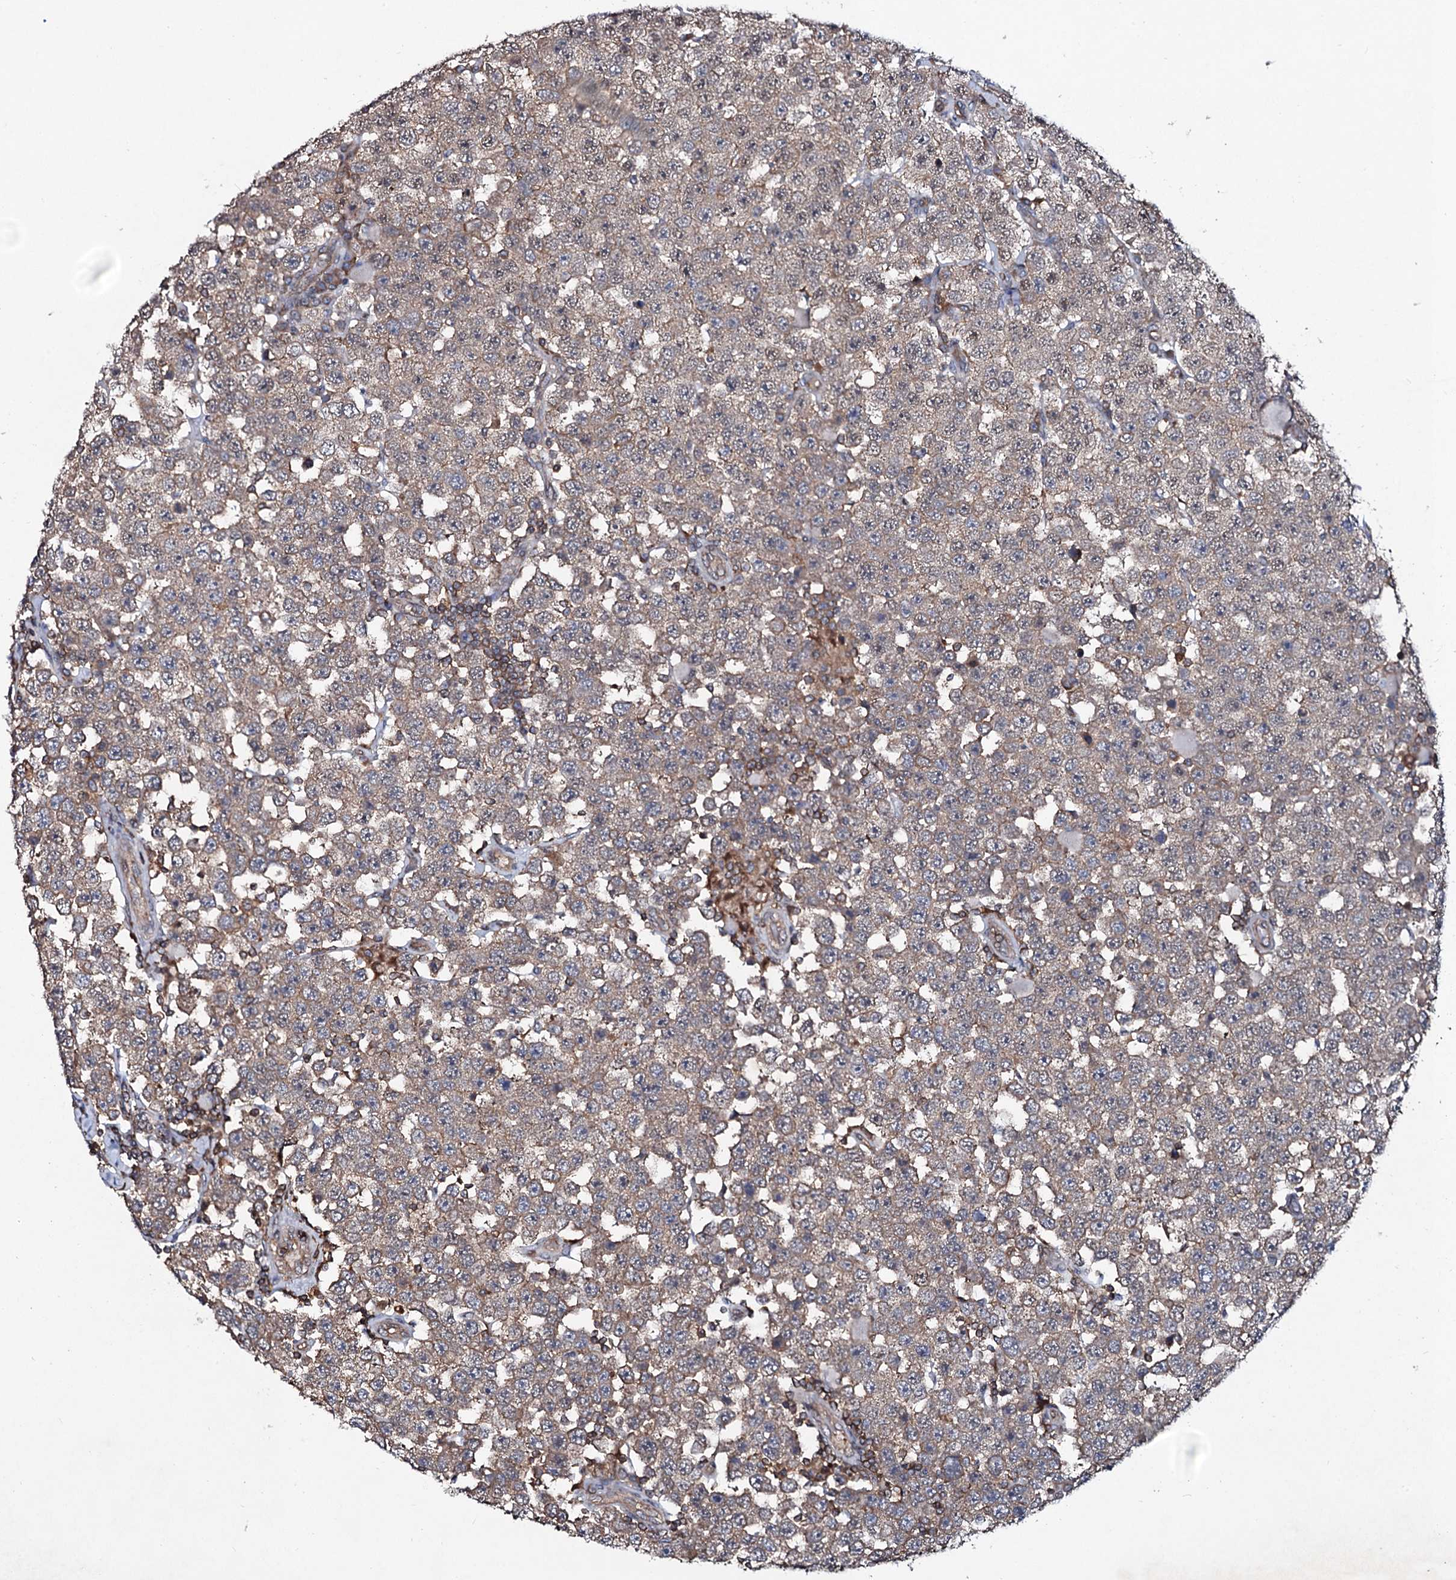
{"staining": {"intensity": "weak", "quantity": ">75%", "location": "cytoplasmic/membranous,nuclear"}, "tissue": "testis cancer", "cell_type": "Tumor cells", "image_type": "cancer", "snomed": [{"axis": "morphology", "description": "Seminoma, NOS"}, {"axis": "topography", "description": "Testis"}], "caption": "Weak cytoplasmic/membranous and nuclear staining for a protein is present in approximately >75% of tumor cells of testis seminoma using IHC.", "gene": "COG6", "patient": {"sex": "male", "age": 28}}